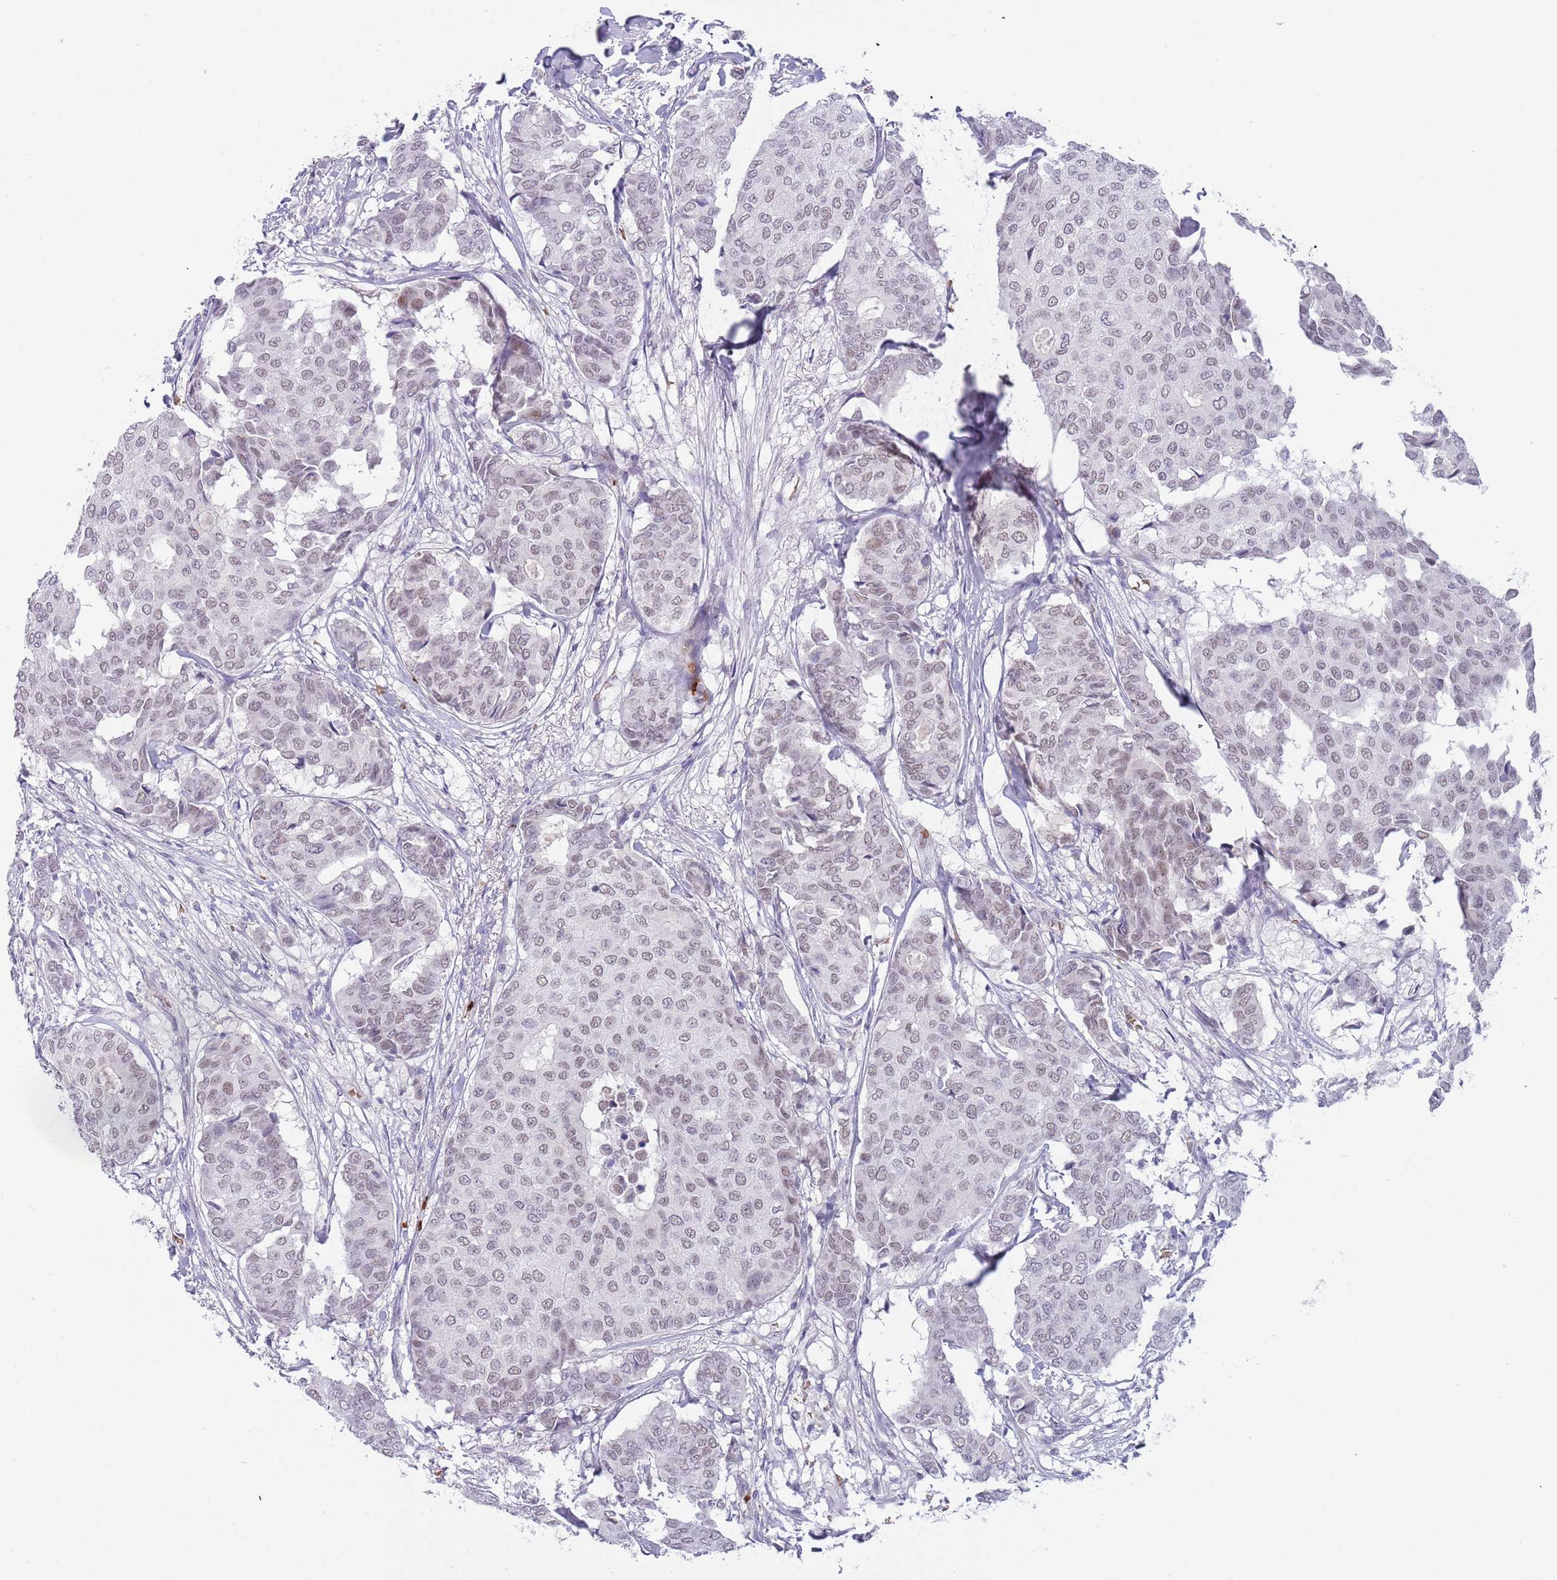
{"staining": {"intensity": "weak", "quantity": ">75%", "location": "nuclear"}, "tissue": "breast cancer", "cell_type": "Tumor cells", "image_type": "cancer", "snomed": [{"axis": "morphology", "description": "Duct carcinoma"}, {"axis": "topography", "description": "Breast"}], "caption": "The photomicrograph reveals immunohistochemical staining of breast cancer. There is weak nuclear expression is appreciated in approximately >75% of tumor cells.", "gene": "LYPD6B", "patient": {"sex": "female", "age": 75}}